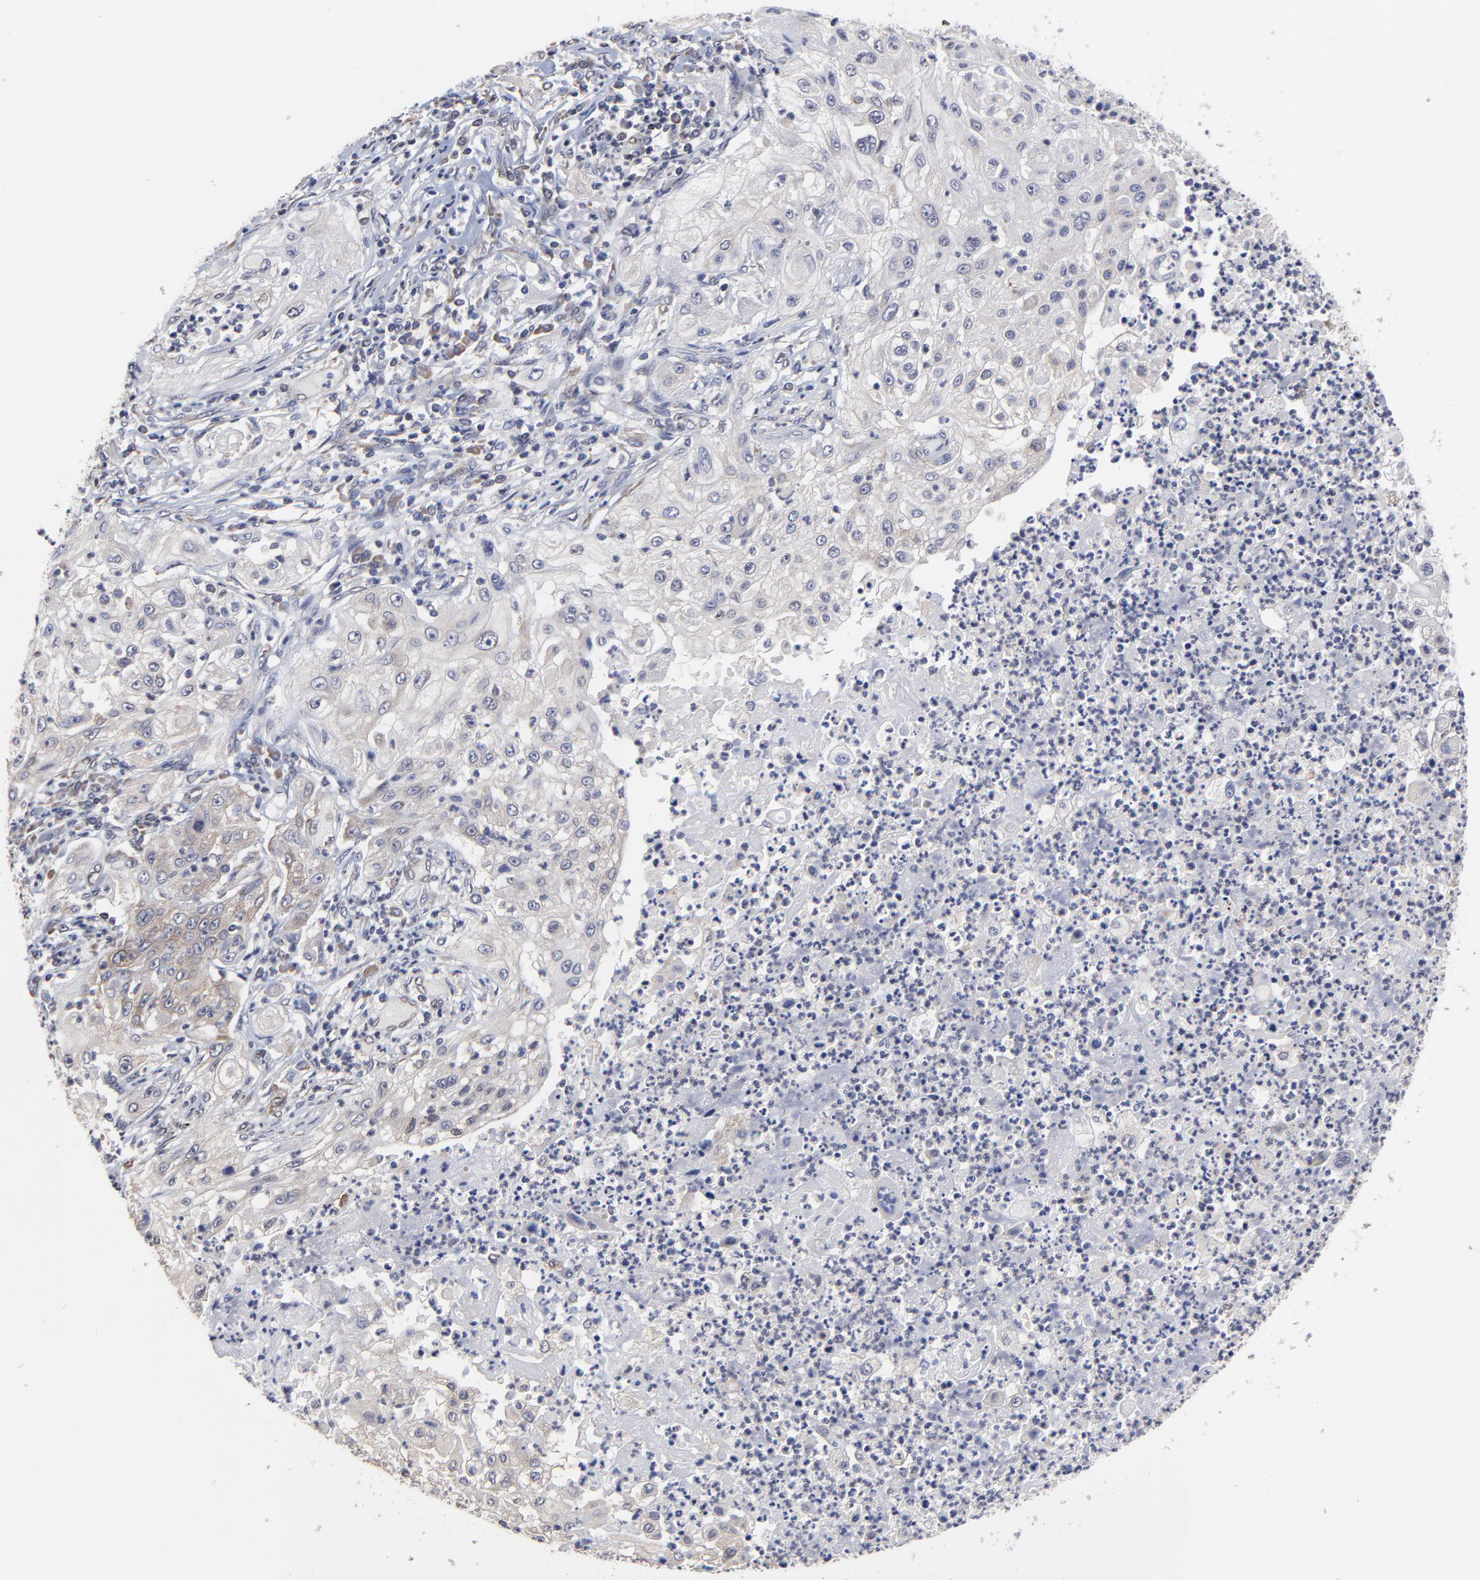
{"staining": {"intensity": "weak", "quantity": "25%-75%", "location": "cytoplasmic/membranous"}, "tissue": "lung cancer", "cell_type": "Tumor cells", "image_type": "cancer", "snomed": [{"axis": "morphology", "description": "Inflammation, NOS"}, {"axis": "morphology", "description": "Squamous cell carcinoma, NOS"}, {"axis": "topography", "description": "Lymph node"}, {"axis": "topography", "description": "Soft tissue"}, {"axis": "topography", "description": "Lung"}], "caption": "This is a histology image of immunohistochemistry (IHC) staining of lung cancer (squamous cell carcinoma), which shows weak expression in the cytoplasmic/membranous of tumor cells.", "gene": "CCT2", "patient": {"sex": "male", "age": 66}}